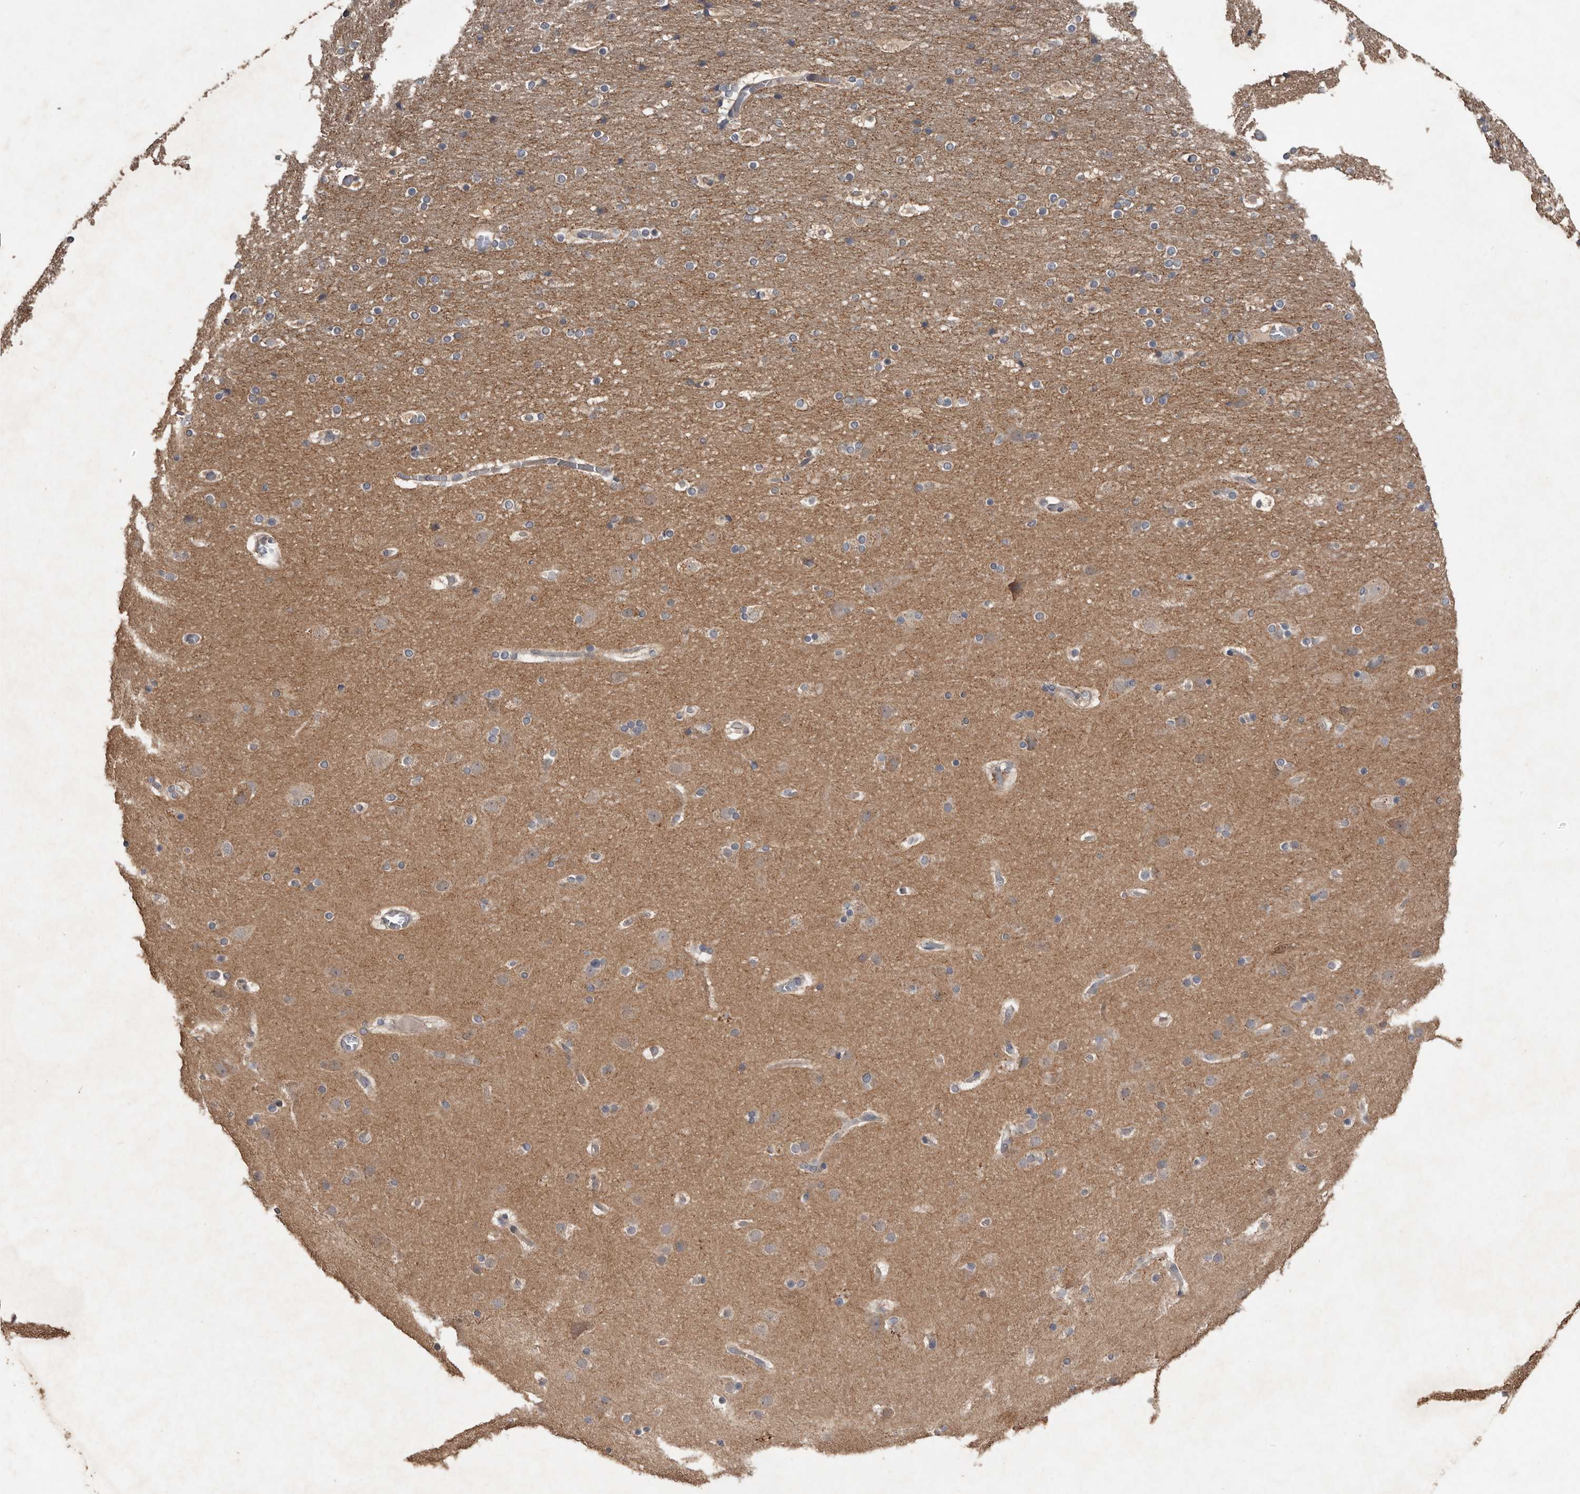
{"staining": {"intensity": "negative", "quantity": "none", "location": "none"}, "tissue": "cerebral cortex", "cell_type": "Endothelial cells", "image_type": "normal", "snomed": [{"axis": "morphology", "description": "Normal tissue, NOS"}, {"axis": "topography", "description": "Cerebral cortex"}], "caption": "IHC photomicrograph of normal cerebral cortex: cerebral cortex stained with DAB reveals no significant protein positivity in endothelial cells. The staining was performed using DAB (3,3'-diaminobenzidine) to visualize the protein expression in brown, while the nuclei were stained in blue with hematoxylin (Magnification: 20x).", "gene": "BAMBI", "patient": {"sex": "male", "age": 57}}